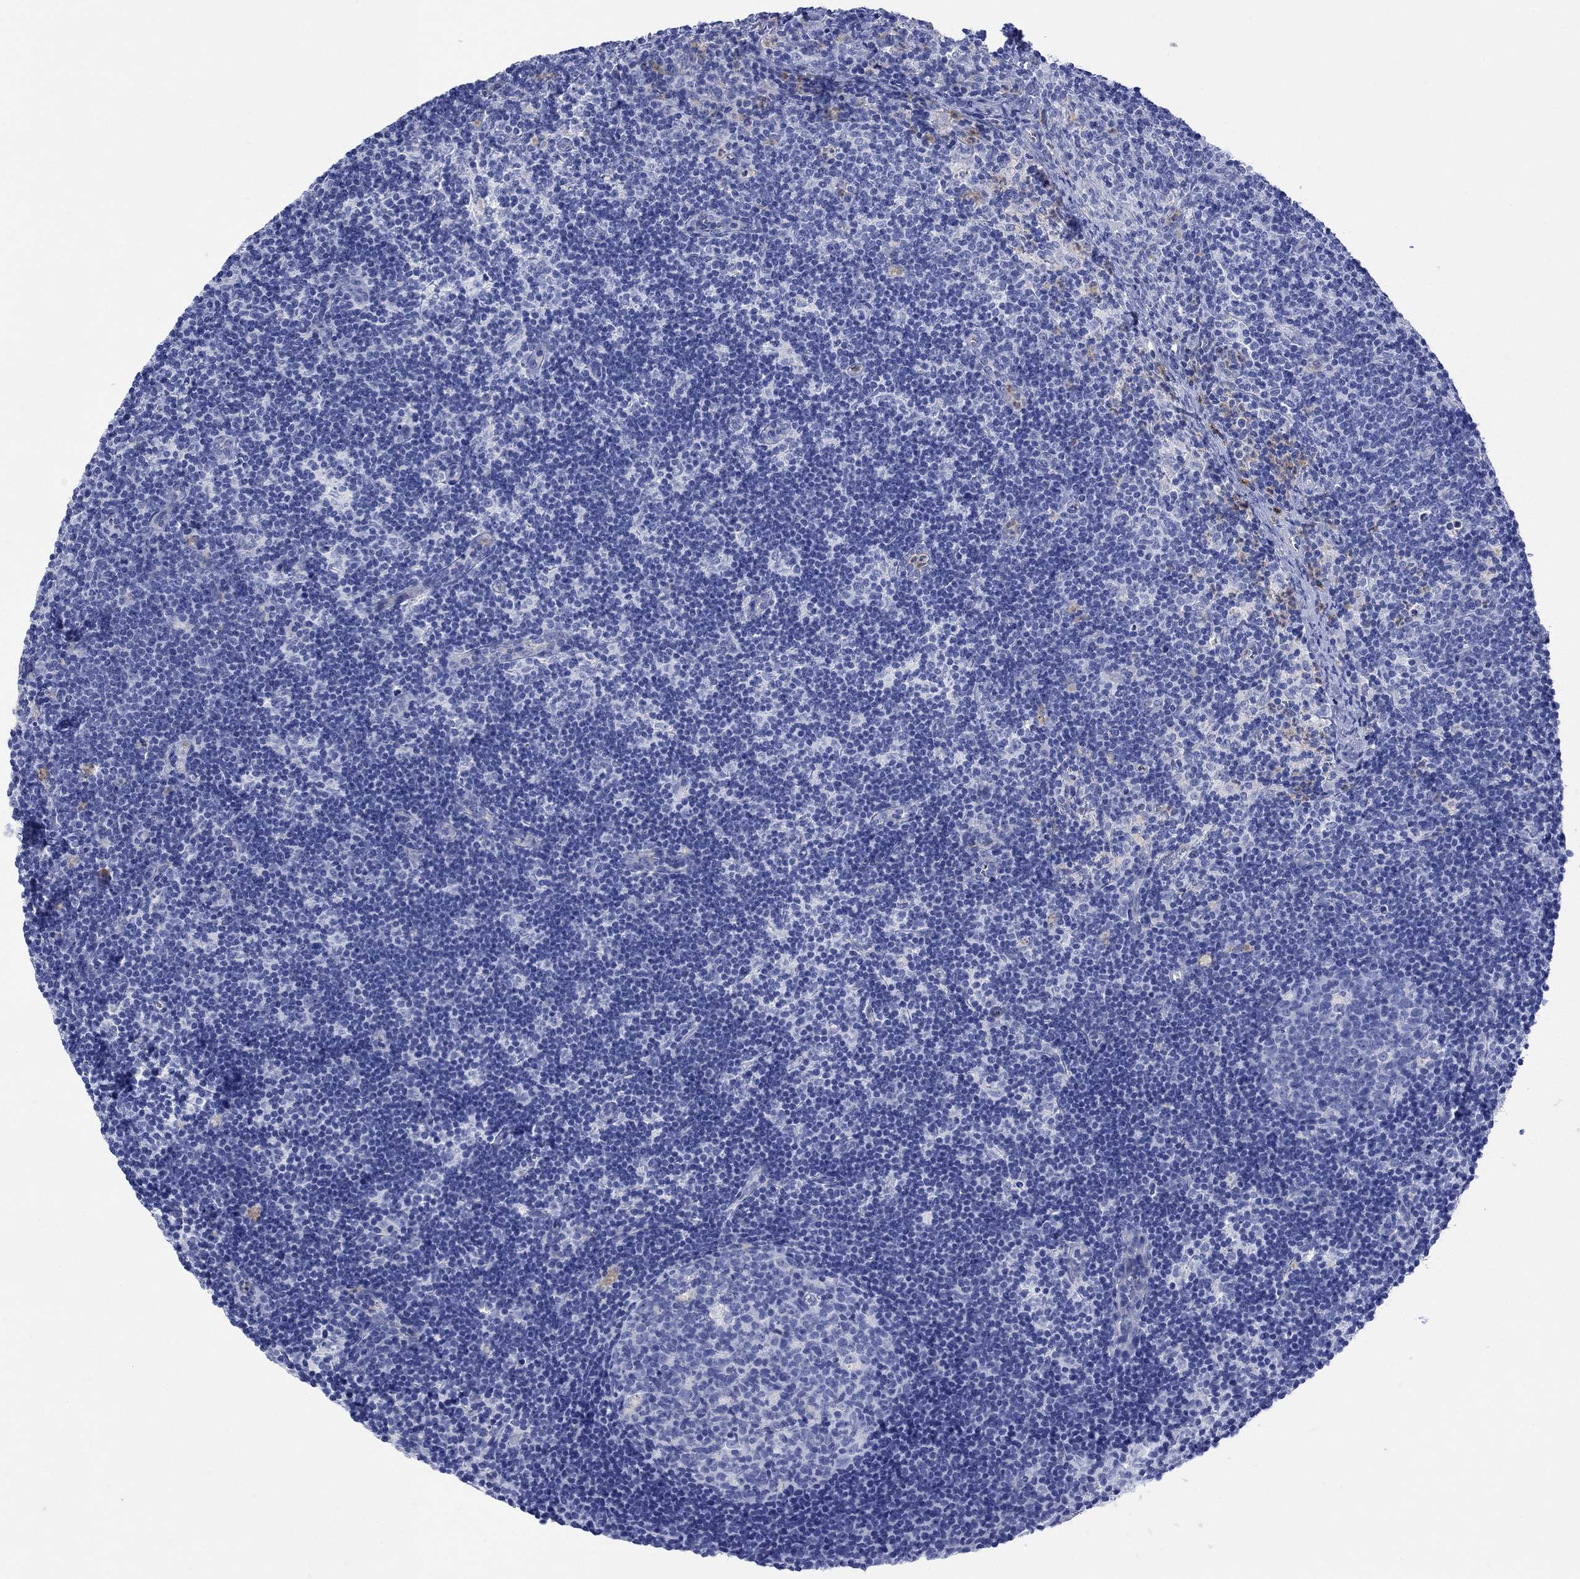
{"staining": {"intensity": "negative", "quantity": "none", "location": "none"}, "tissue": "lymph node", "cell_type": "Germinal center cells", "image_type": "normal", "snomed": [{"axis": "morphology", "description": "Normal tissue, NOS"}, {"axis": "topography", "description": "Lymph node"}], "caption": "Protein analysis of benign lymph node shows no significant positivity in germinal center cells. The staining was performed using DAB to visualize the protein expression in brown, while the nuclei were stained in blue with hematoxylin (Magnification: 20x).", "gene": "MYL1", "patient": {"sex": "female", "age": 34}}